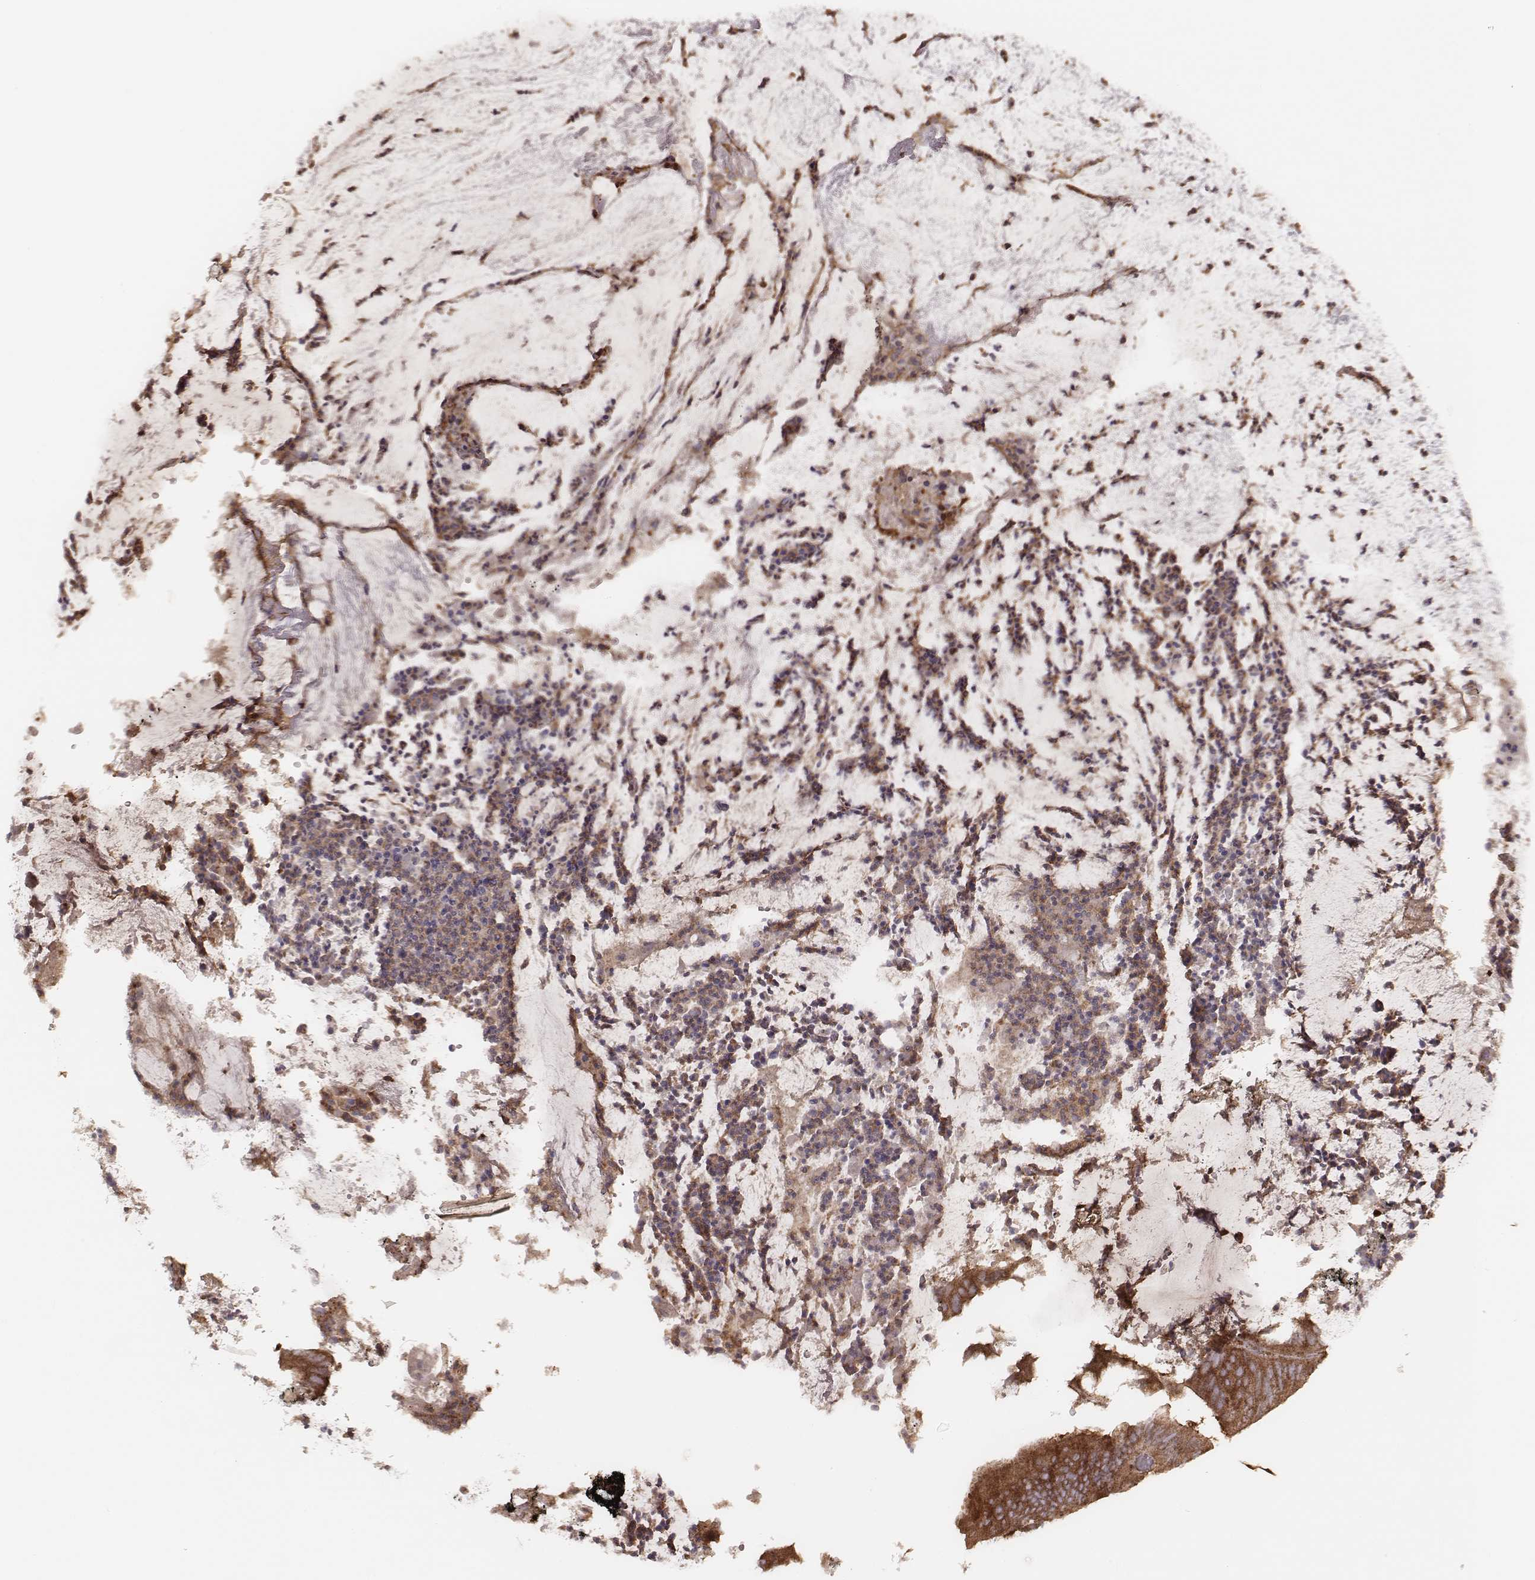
{"staining": {"intensity": "moderate", "quantity": ">75%", "location": "cytoplasmic/membranous"}, "tissue": "colorectal cancer", "cell_type": "Tumor cells", "image_type": "cancer", "snomed": [{"axis": "morphology", "description": "Adenocarcinoma, NOS"}, {"axis": "topography", "description": "Colon"}], "caption": "A micrograph of colorectal cancer stained for a protein displays moderate cytoplasmic/membranous brown staining in tumor cells.", "gene": "CARS1", "patient": {"sex": "female", "age": 43}}